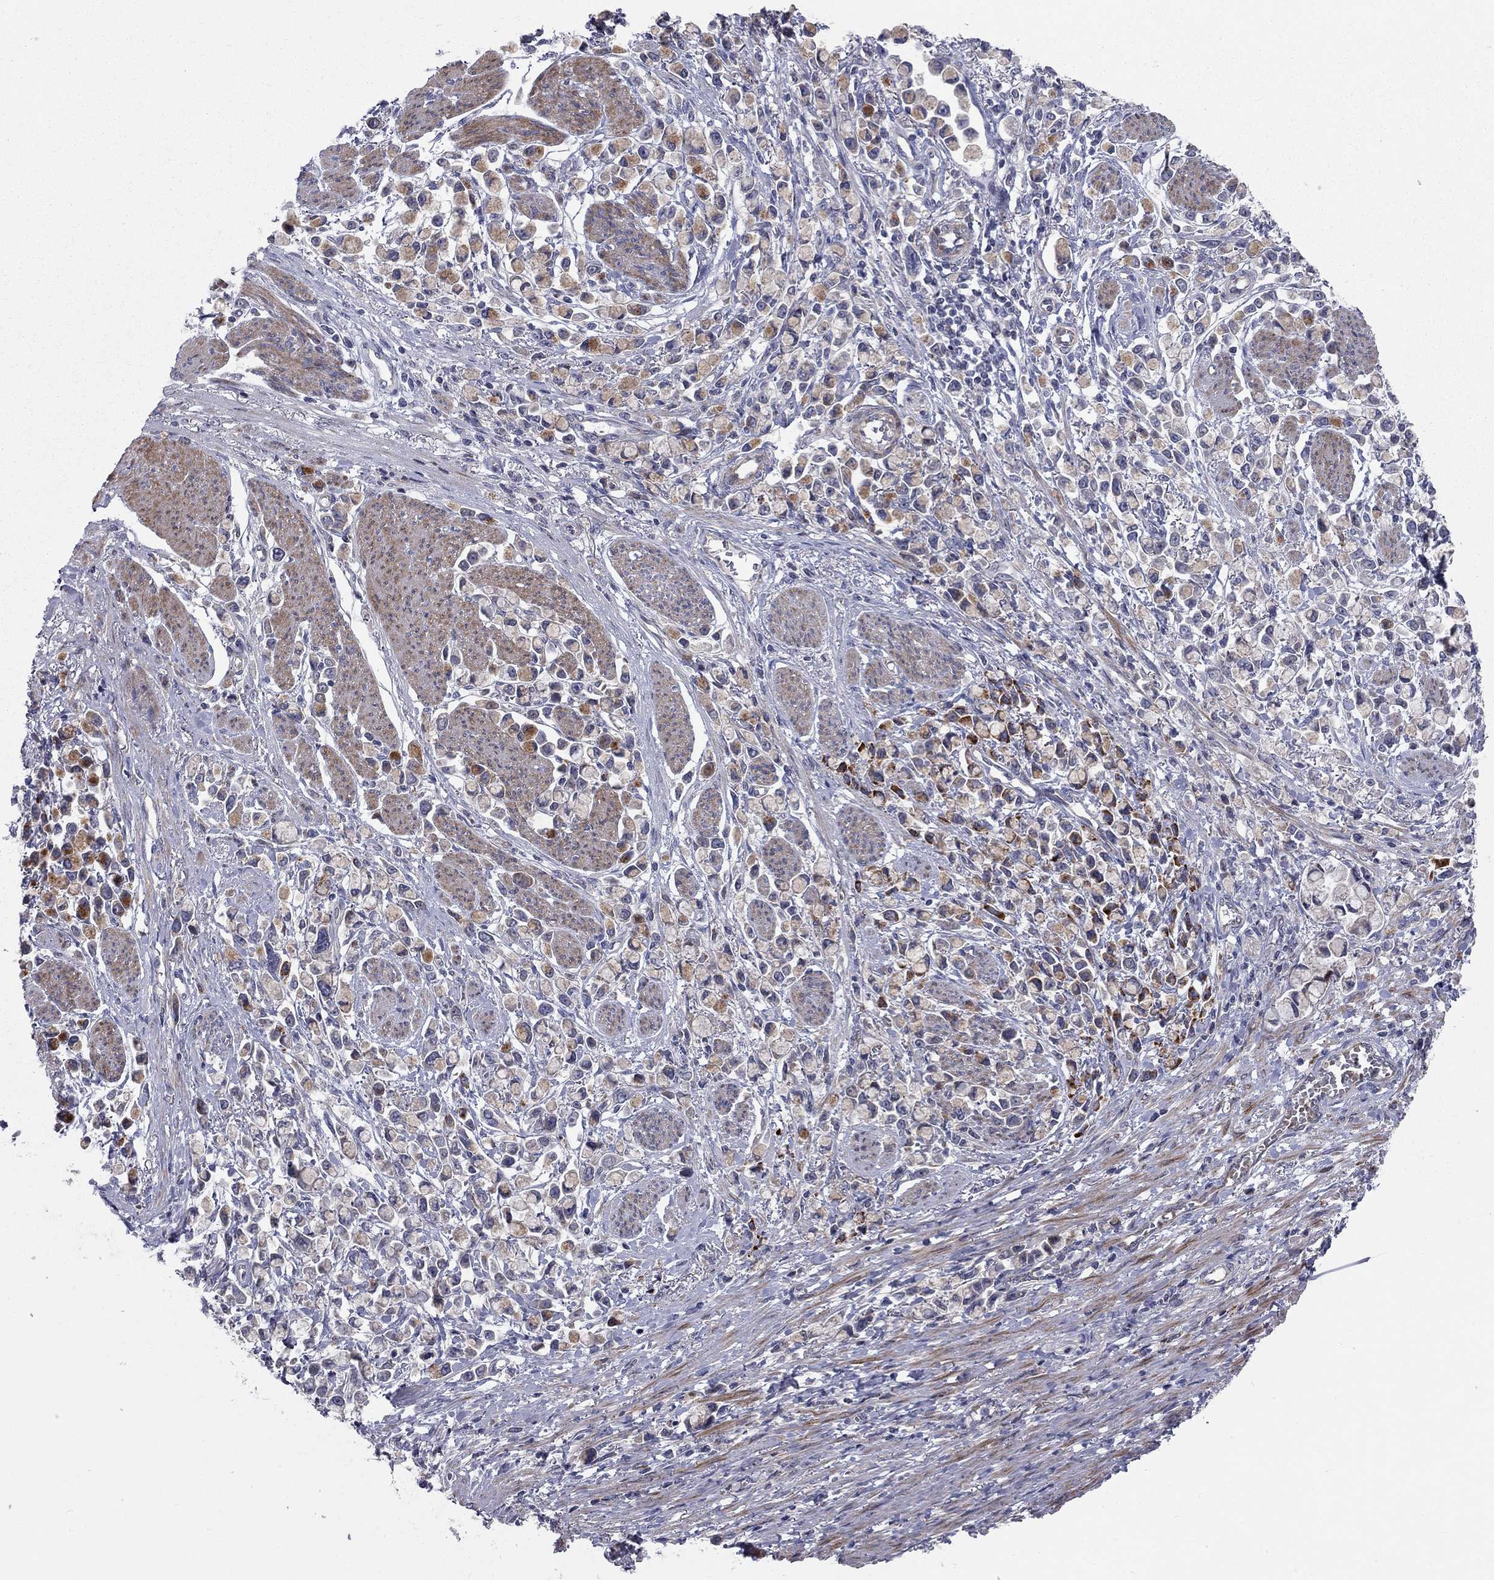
{"staining": {"intensity": "moderate", "quantity": "<25%", "location": "cytoplasmic/membranous"}, "tissue": "stomach cancer", "cell_type": "Tumor cells", "image_type": "cancer", "snomed": [{"axis": "morphology", "description": "Adenocarcinoma, NOS"}, {"axis": "topography", "description": "Stomach"}], "caption": "Stomach cancer stained for a protein displays moderate cytoplasmic/membranous positivity in tumor cells.", "gene": "KANSL1L", "patient": {"sex": "female", "age": 81}}